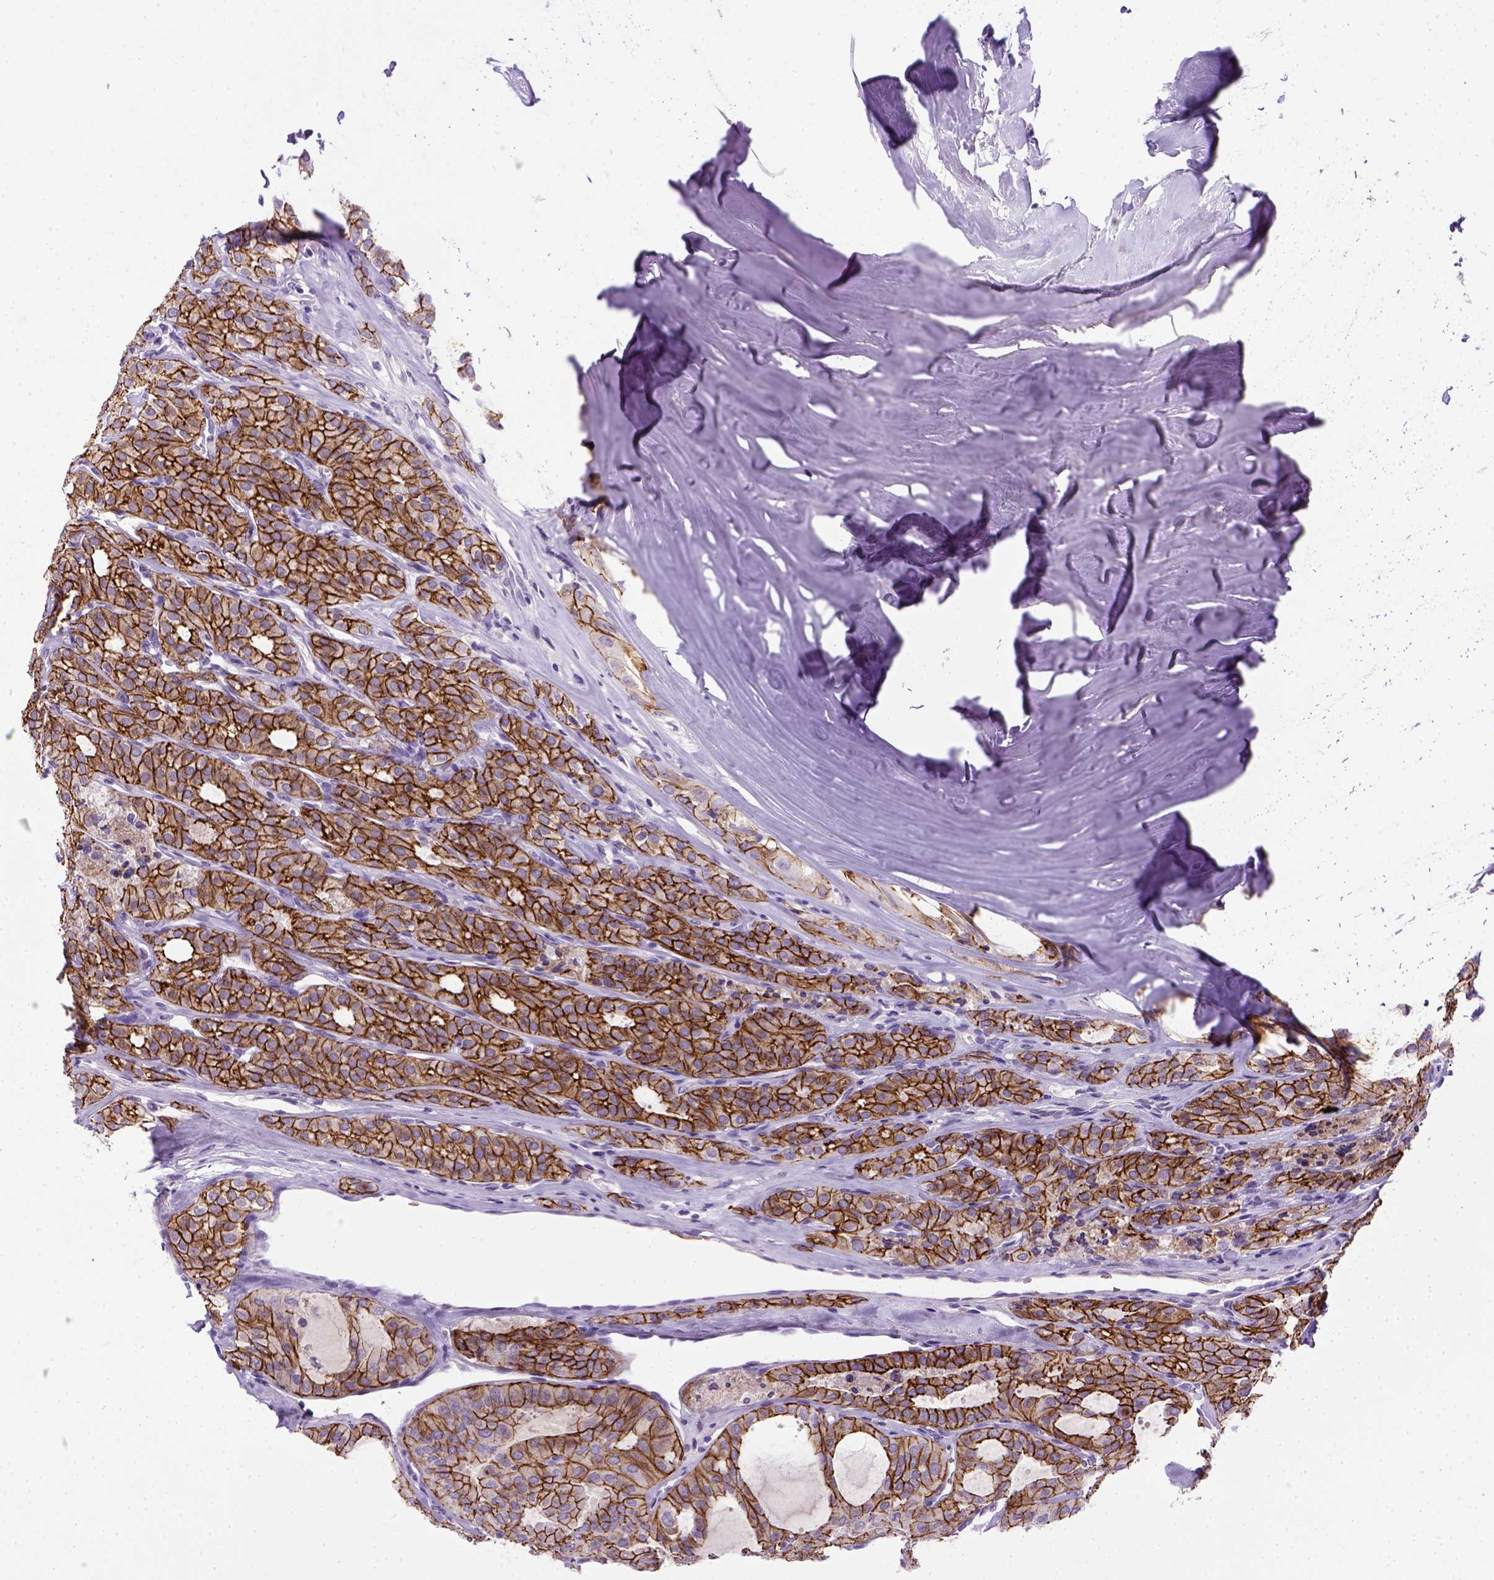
{"staining": {"intensity": "moderate", "quantity": ">75%", "location": "cytoplasmic/membranous"}, "tissue": "thyroid cancer", "cell_type": "Tumor cells", "image_type": "cancer", "snomed": [{"axis": "morphology", "description": "Follicular adenoma carcinoma, NOS"}, {"axis": "topography", "description": "Thyroid gland"}], "caption": "Protein staining exhibits moderate cytoplasmic/membranous staining in approximately >75% of tumor cells in thyroid cancer (follicular adenoma carcinoma). The protein of interest is shown in brown color, while the nuclei are stained blue.", "gene": "CDH1", "patient": {"sex": "male", "age": 75}}